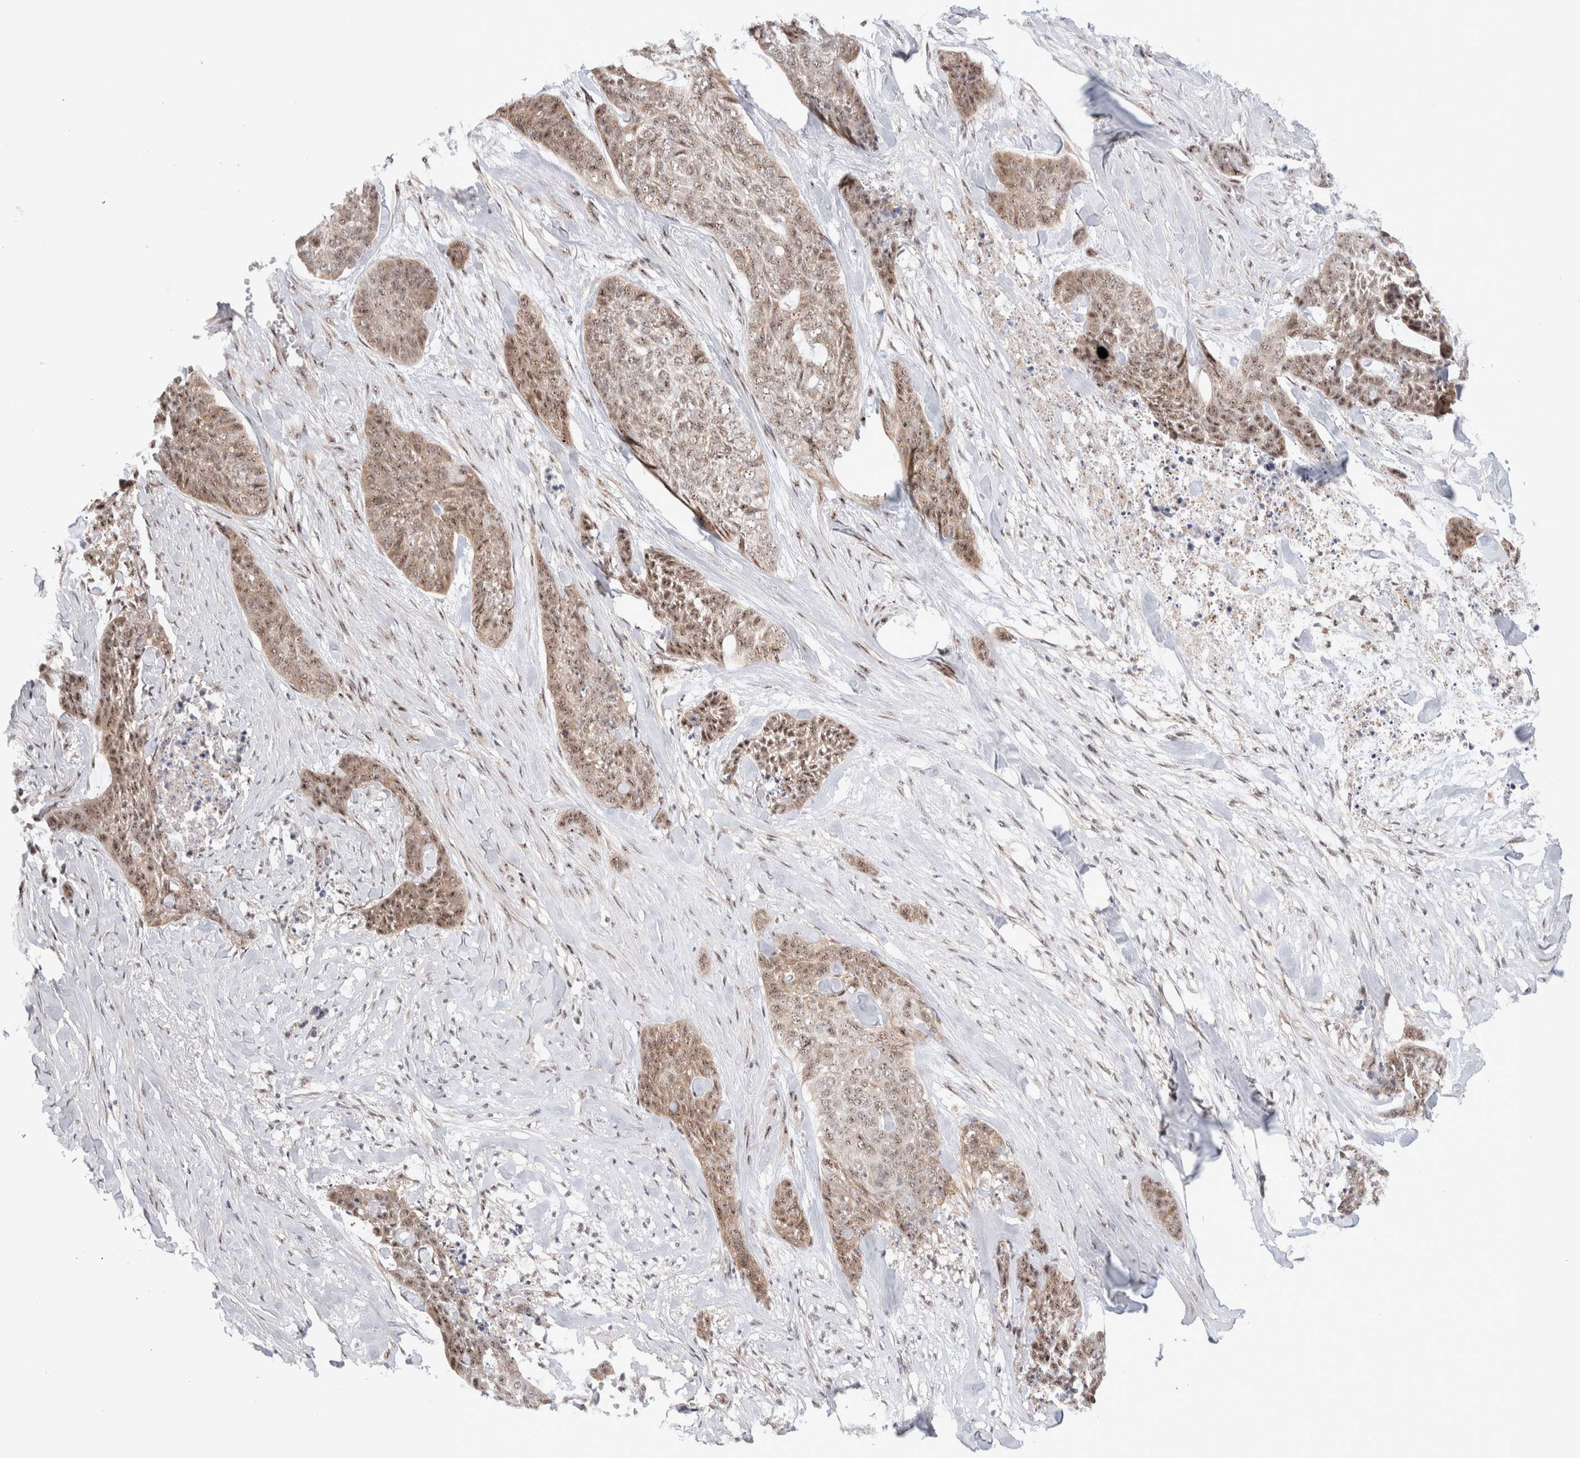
{"staining": {"intensity": "moderate", "quantity": ">75%", "location": "nuclear"}, "tissue": "skin cancer", "cell_type": "Tumor cells", "image_type": "cancer", "snomed": [{"axis": "morphology", "description": "Basal cell carcinoma"}, {"axis": "topography", "description": "Skin"}], "caption": "A photomicrograph of basal cell carcinoma (skin) stained for a protein exhibits moderate nuclear brown staining in tumor cells.", "gene": "ZNF695", "patient": {"sex": "female", "age": 64}}